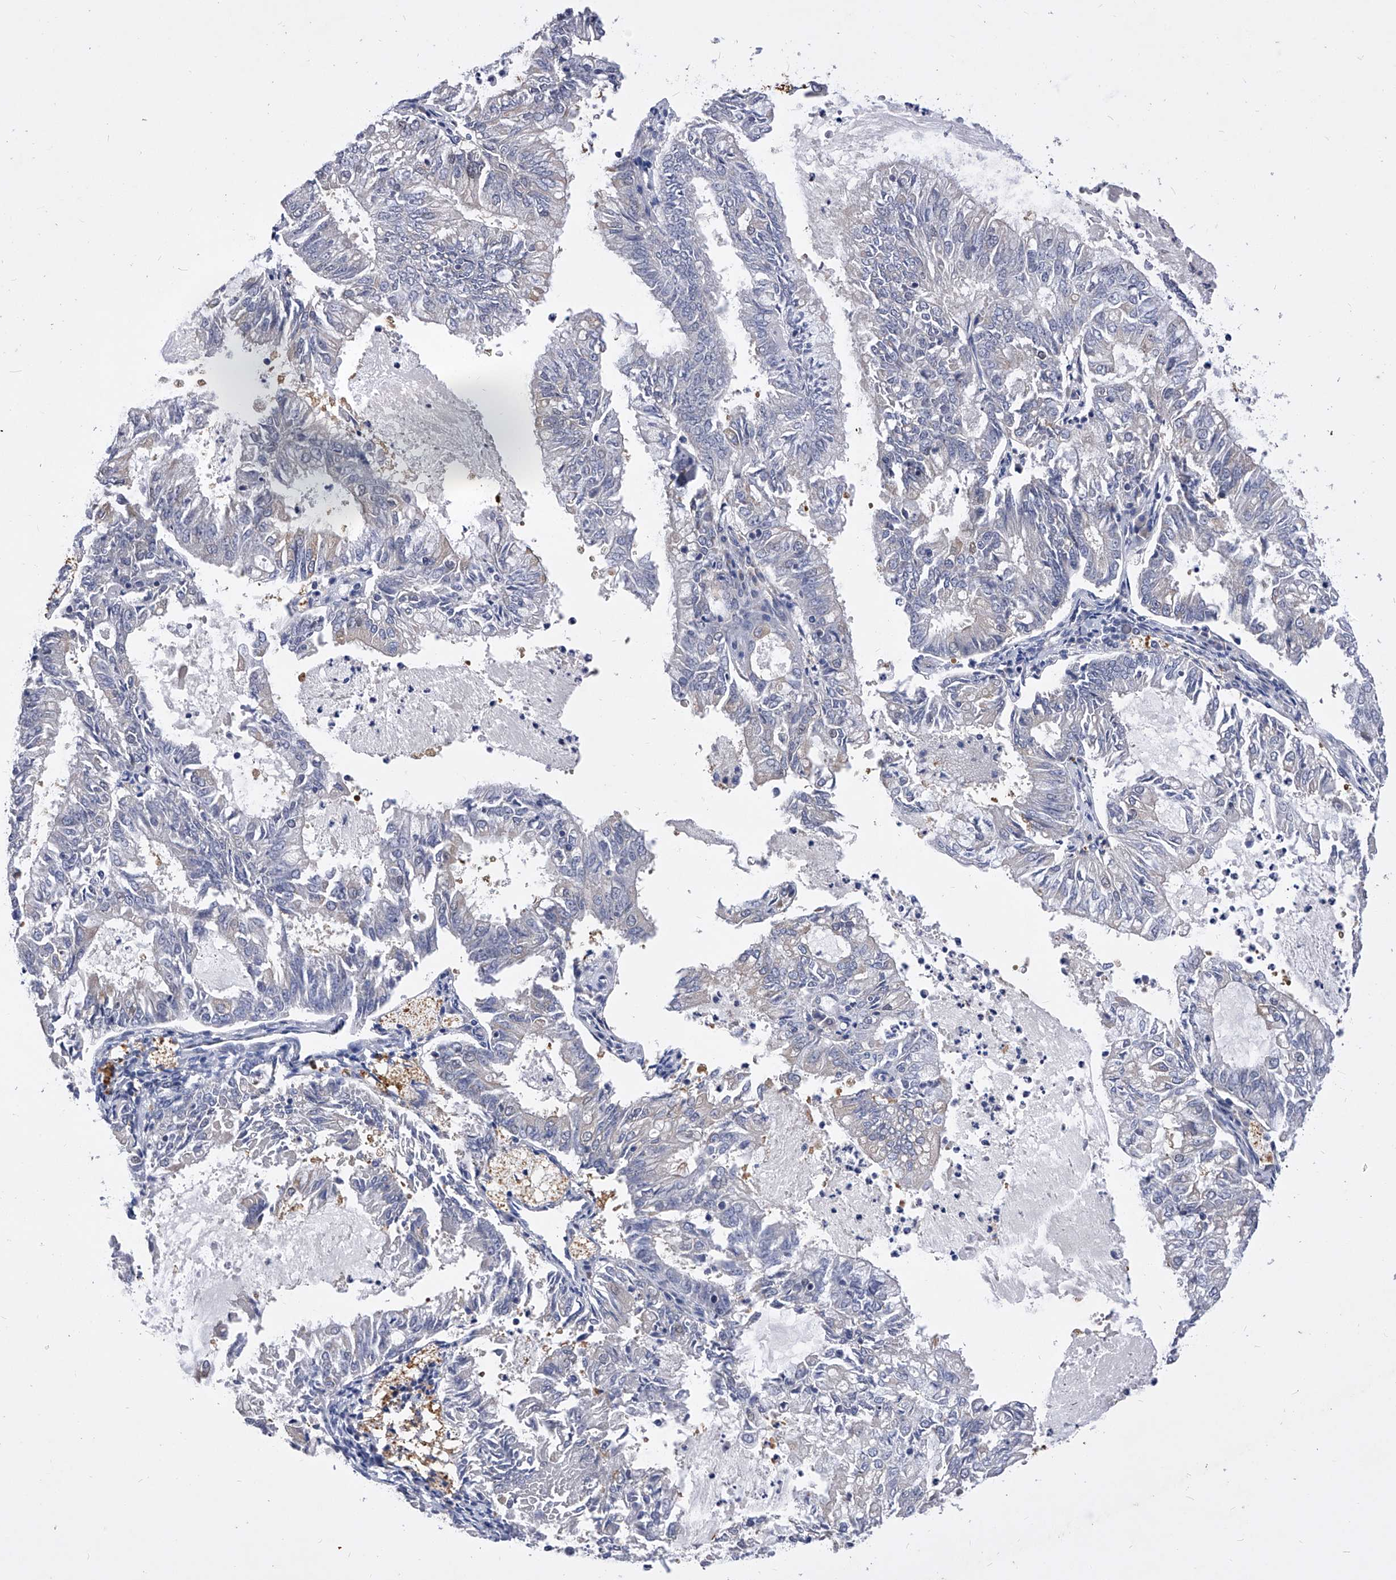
{"staining": {"intensity": "negative", "quantity": "none", "location": "none"}, "tissue": "endometrial cancer", "cell_type": "Tumor cells", "image_type": "cancer", "snomed": [{"axis": "morphology", "description": "Adenocarcinoma, NOS"}, {"axis": "topography", "description": "Endometrium"}], "caption": "DAB immunohistochemical staining of human endometrial adenocarcinoma reveals no significant positivity in tumor cells.", "gene": "PPP5C", "patient": {"sex": "female", "age": 57}}